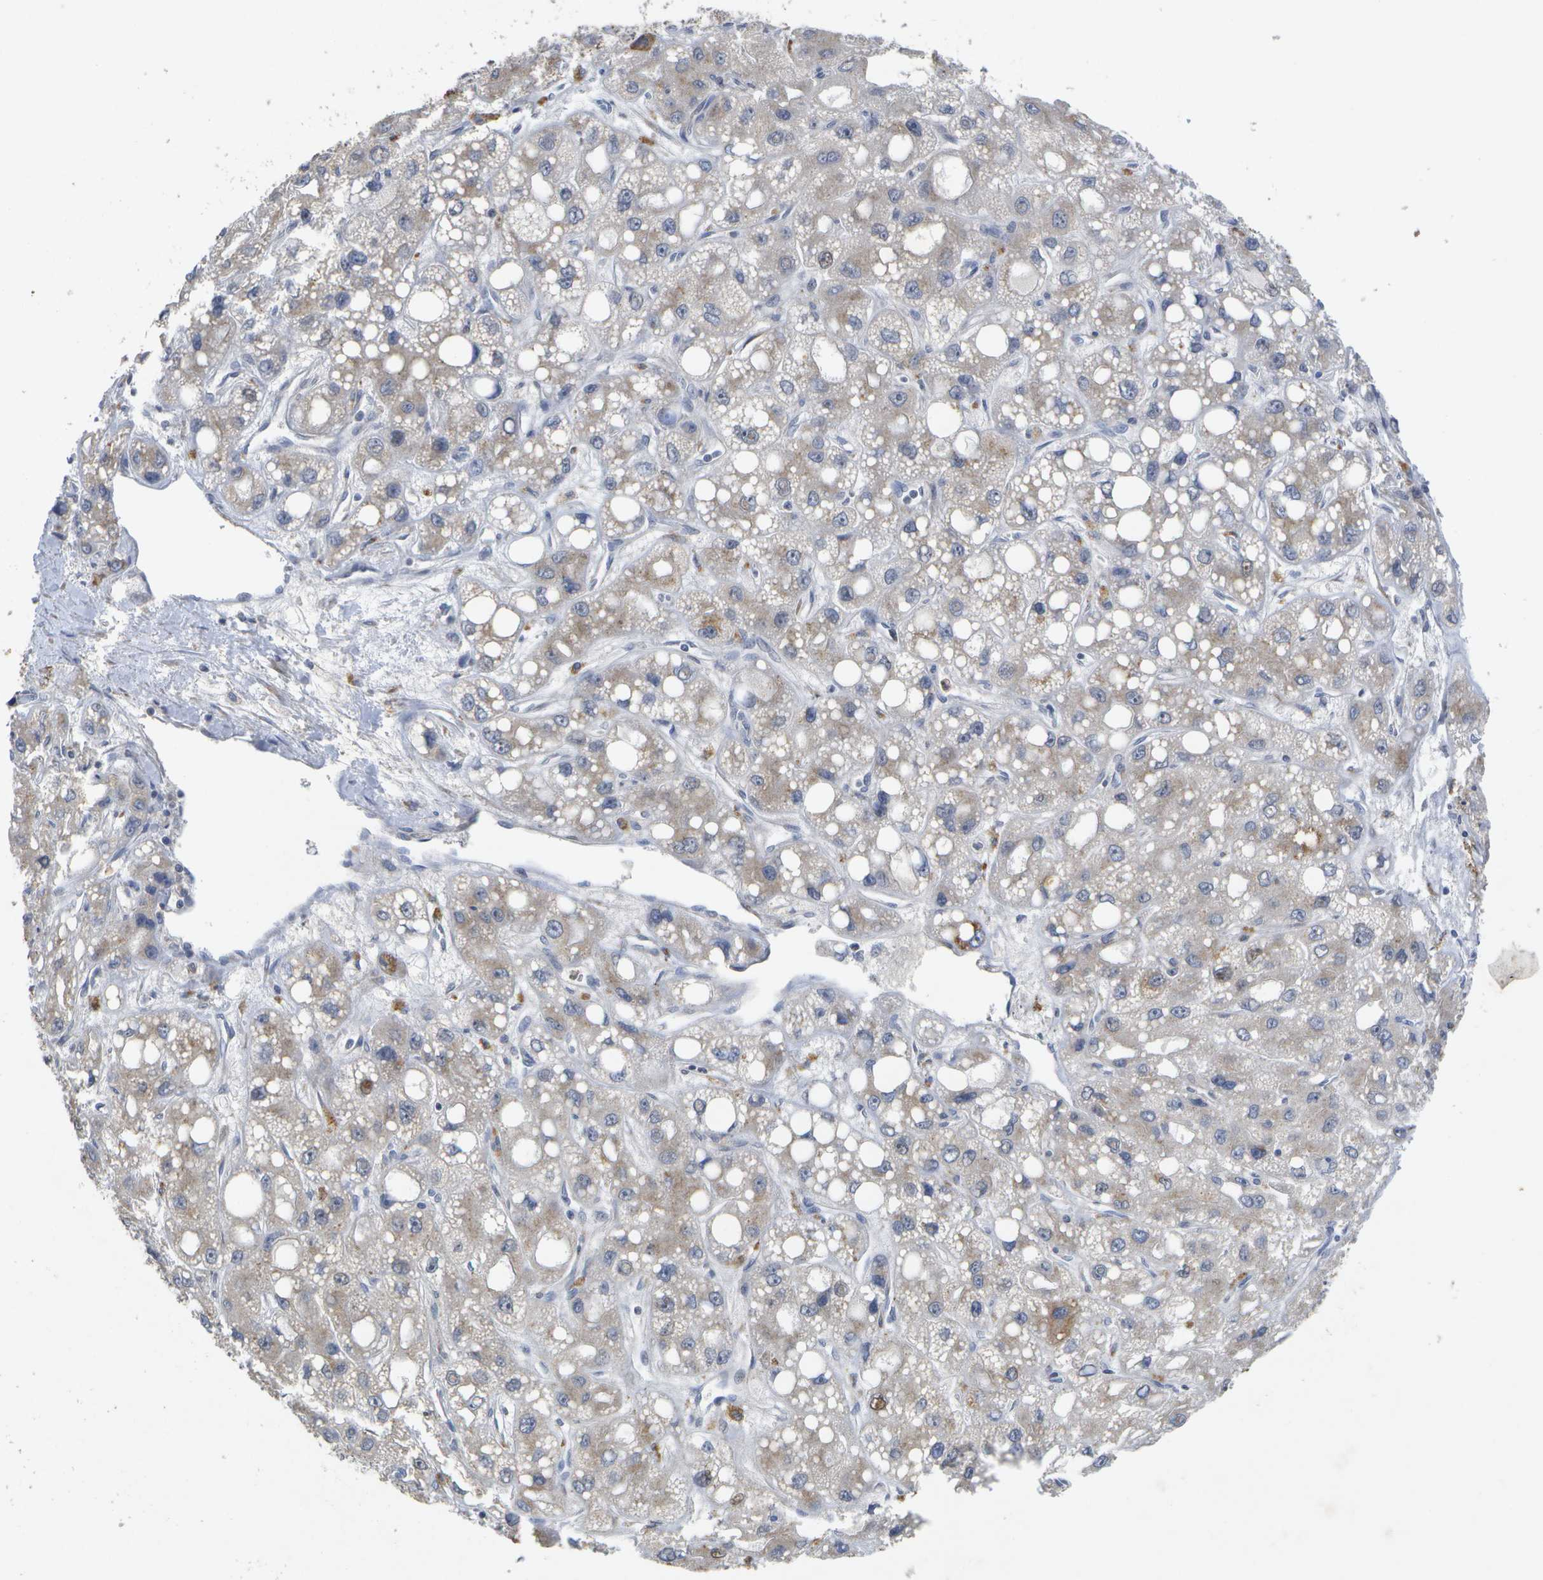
{"staining": {"intensity": "moderate", "quantity": "<25%", "location": "cytoplasmic/membranous"}, "tissue": "liver cancer", "cell_type": "Tumor cells", "image_type": "cancer", "snomed": [{"axis": "morphology", "description": "Carcinoma, Hepatocellular, NOS"}, {"axis": "topography", "description": "Liver"}], "caption": "This image exhibits immunohistochemistry staining of human liver cancer (hepatocellular carcinoma), with low moderate cytoplasmic/membranous staining in about <25% of tumor cells.", "gene": "KDELR1", "patient": {"sex": "male", "age": 55}}